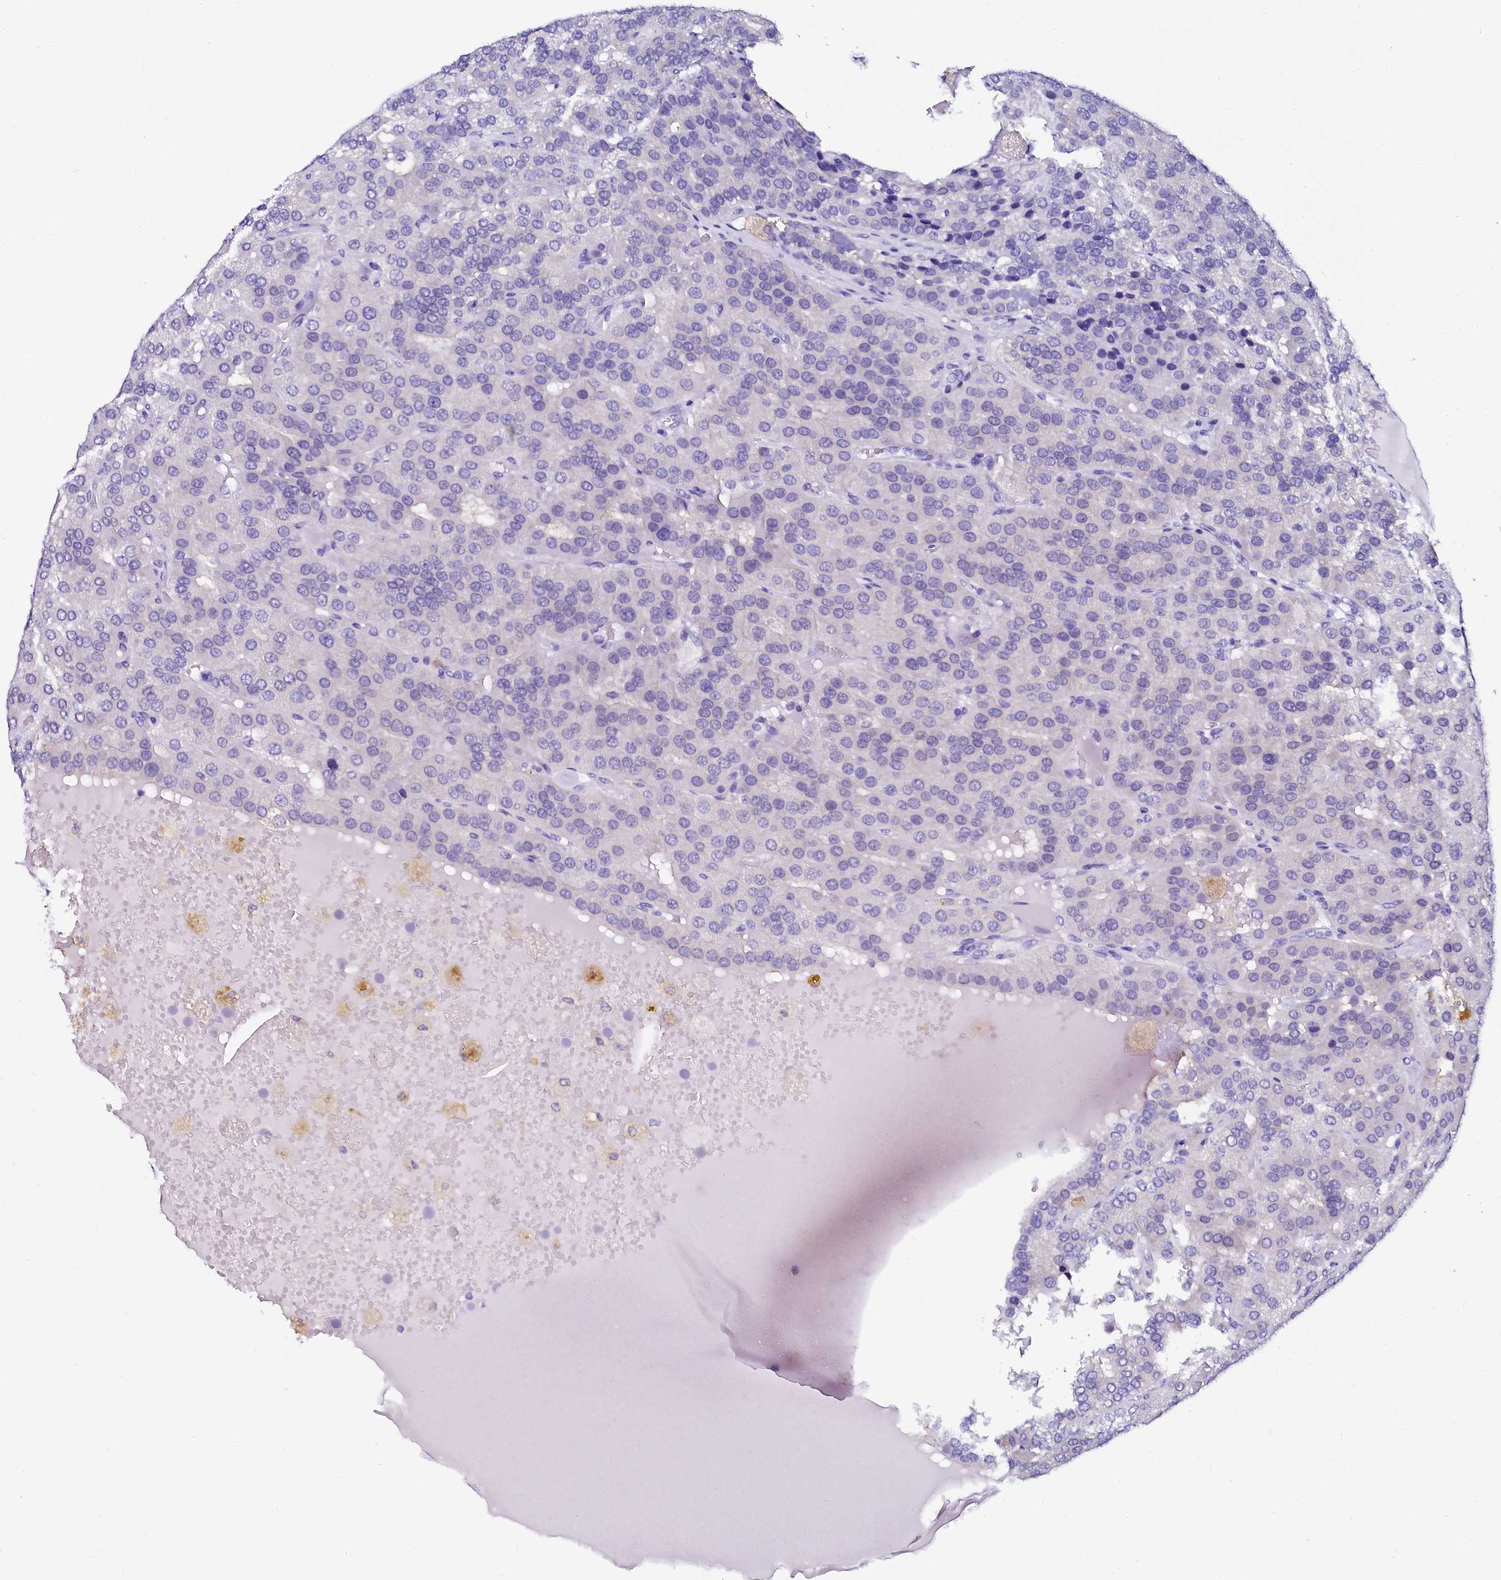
{"staining": {"intensity": "negative", "quantity": "none", "location": "none"}, "tissue": "parathyroid gland", "cell_type": "Glandular cells", "image_type": "normal", "snomed": [{"axis": "morphology", "description": "Normal tissue, NOS"}, {"axis": "morphology", "description": "Adenoma, NOS"}, {"axis": "topography", "description": "Parathyroid gland"}], "caption": "DAB immunohistochemical staining of unremarkable human parathyroid gland shows no significant staining in glandular cells. (Stains: DAB immunohistochemistry with hematoxylin counter stain, Microscopy: brightfield microscopy at high magnification).", "gene": "SORD", "patient": {"sex": "female", "age": 86}}